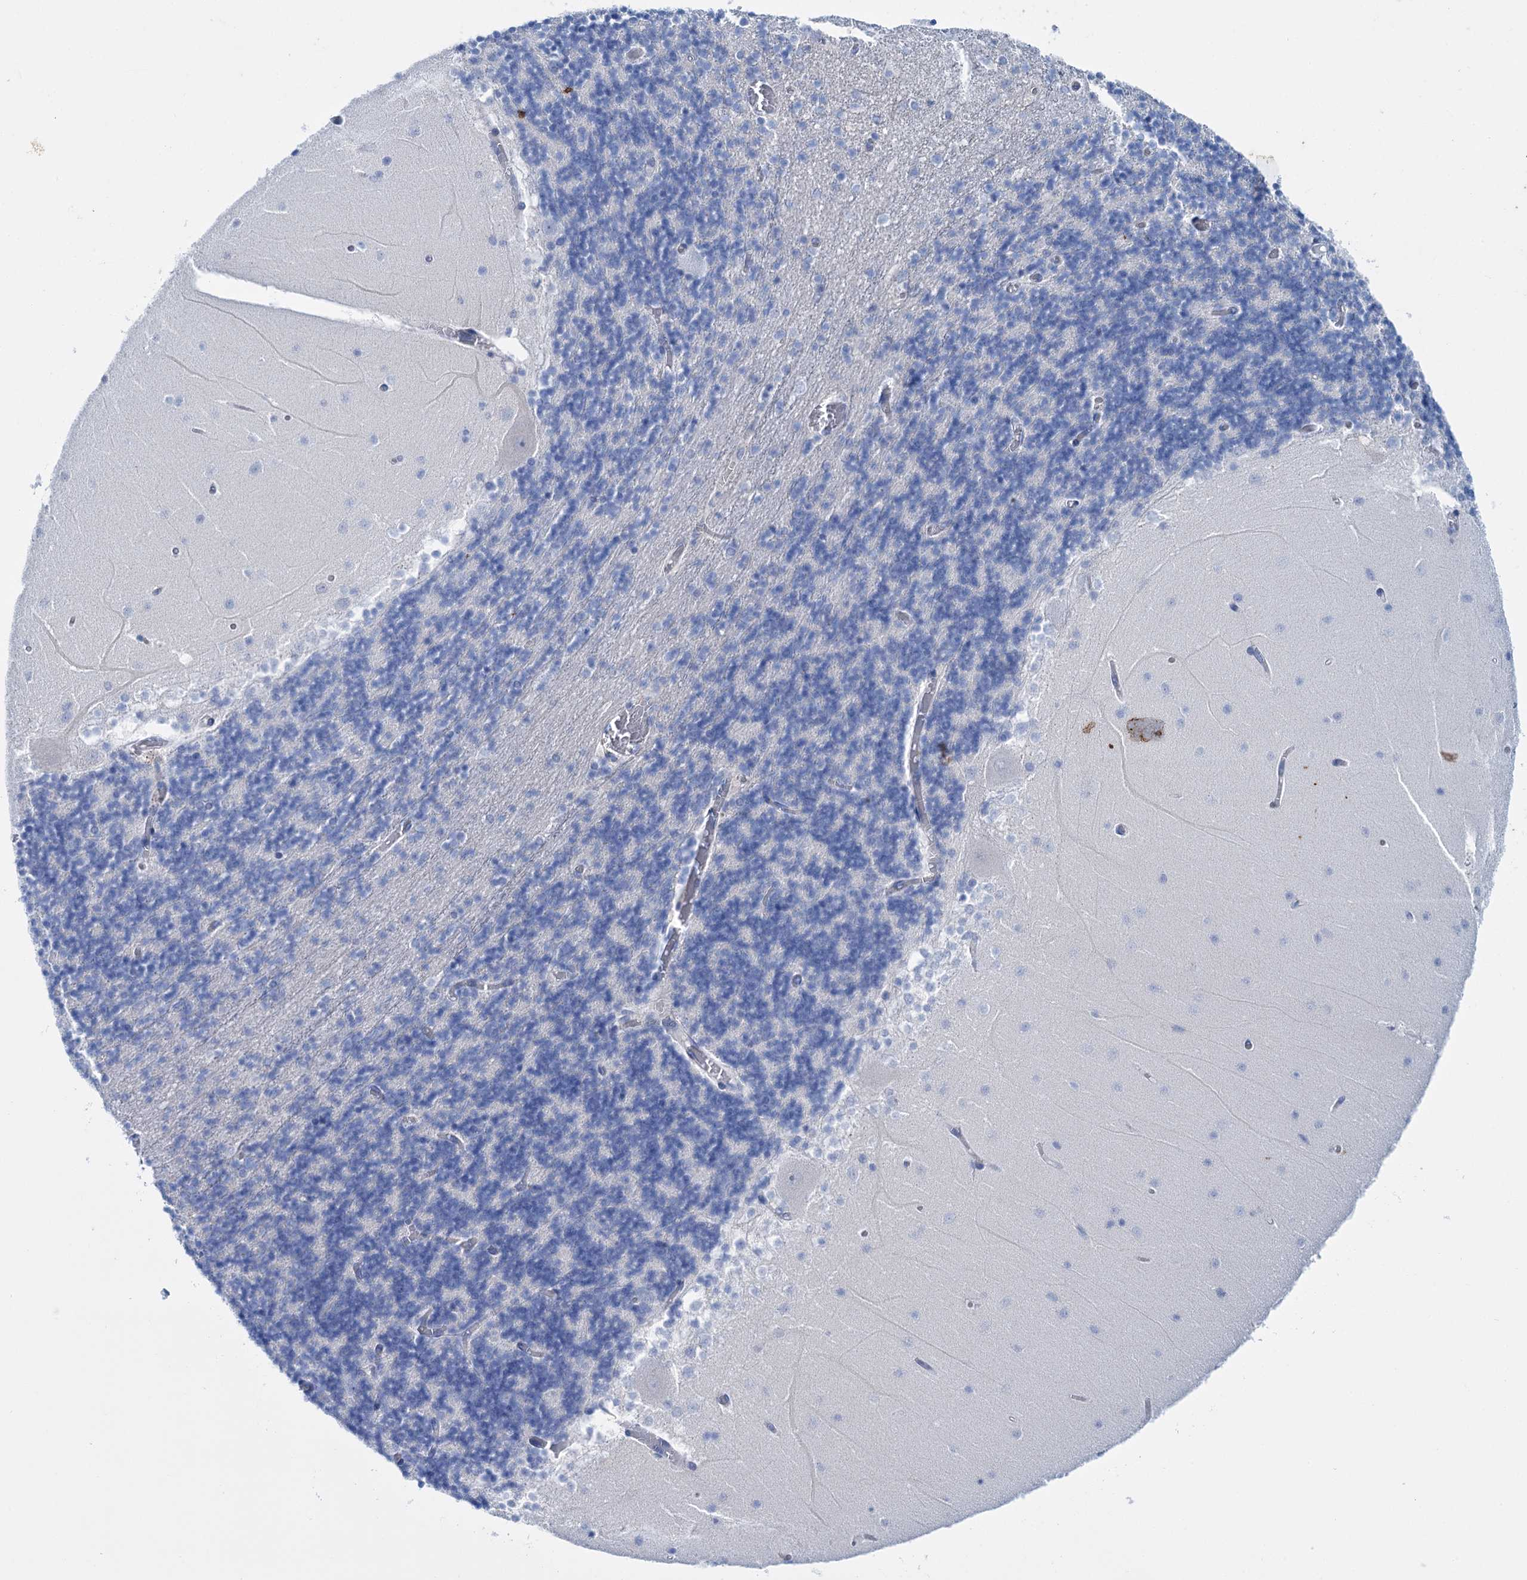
{"staining": {"intensity": "negative", "quantity": "none", "location": "none"}, "tissue": "cerebellum", "cell_type": "Cells in granular layer", "image_type": "normal", "snomed": [{"axis": "morphology", "description": "Normal tissue, NOS"}, {"axis": "topography", "description": "Cerebellum"}], "caption": "Normal cerebellum was stained to show a protein in brown. There is no significant staining in cells in granular layer.", "gene": "FAAP20", "patient": {"sex": "female", "age": 28}}